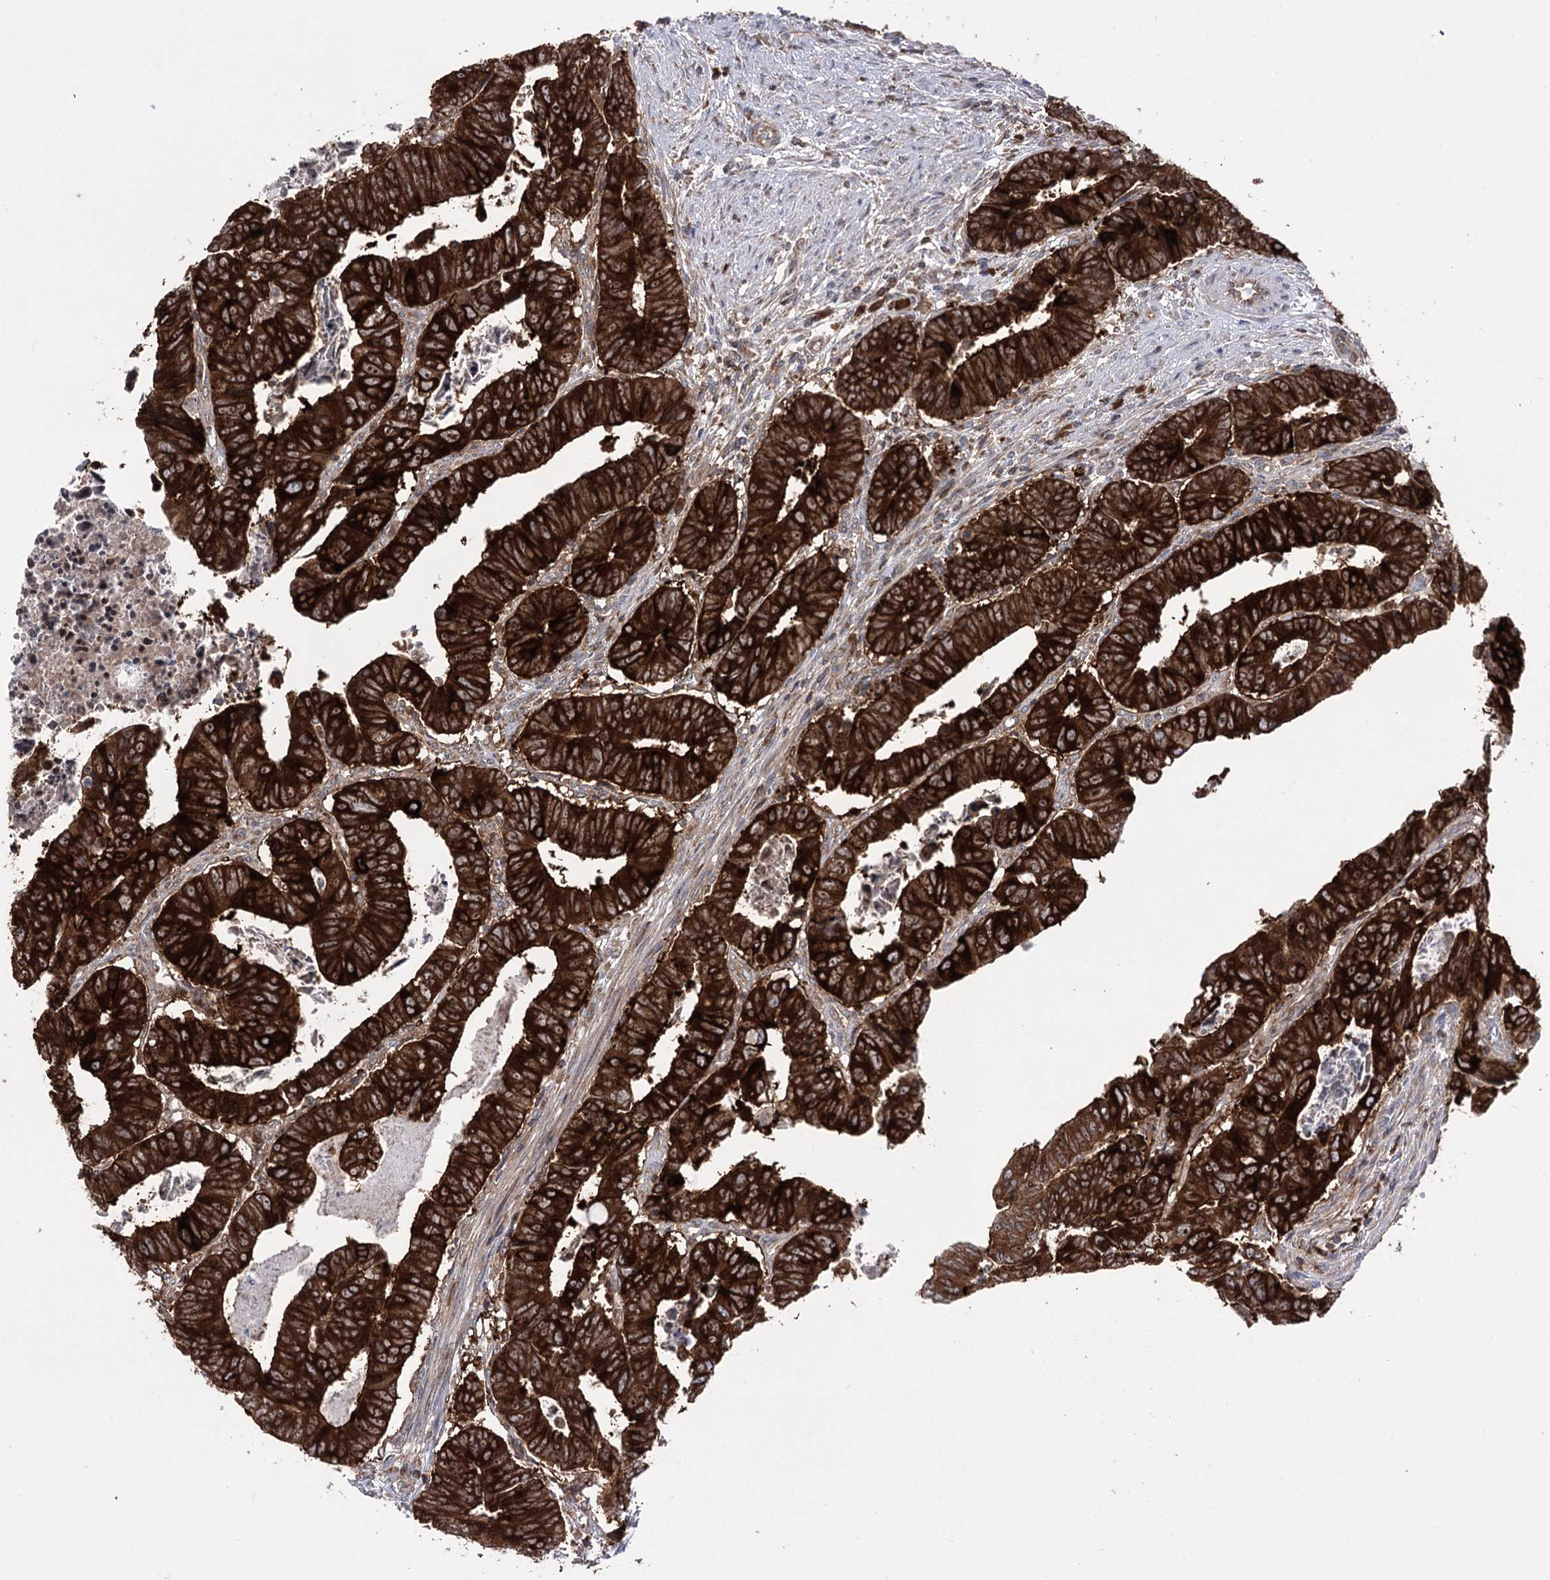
{"staining": {"intensity": "strong", "quantity": ">75%", "location": "cytoplasmic/membranous"}, "tissue": "colorectal cancer", "cell_type": "Tumor cells", "image_type": "cancer", "snomed": [{"axis": "morphology", "description": "Normal tissue, NOS"}, {"axis": "morphology", "description": "Adenocarcinoma, NOS"}, {"axis": "topography", "description": "Rectum"}], "caption": "The image reveals immunohistochemical staining of colorectal cancer (adenocarcinoma). There is strong cytoplasmic/membranous positivity is appreciated in approximately >75% of tumor cells. (brown staining indicates protein expression, while blue staining denotes nuclei).", "gene": "ZNF622", "patient": {"sex": "female", "age": 65}}